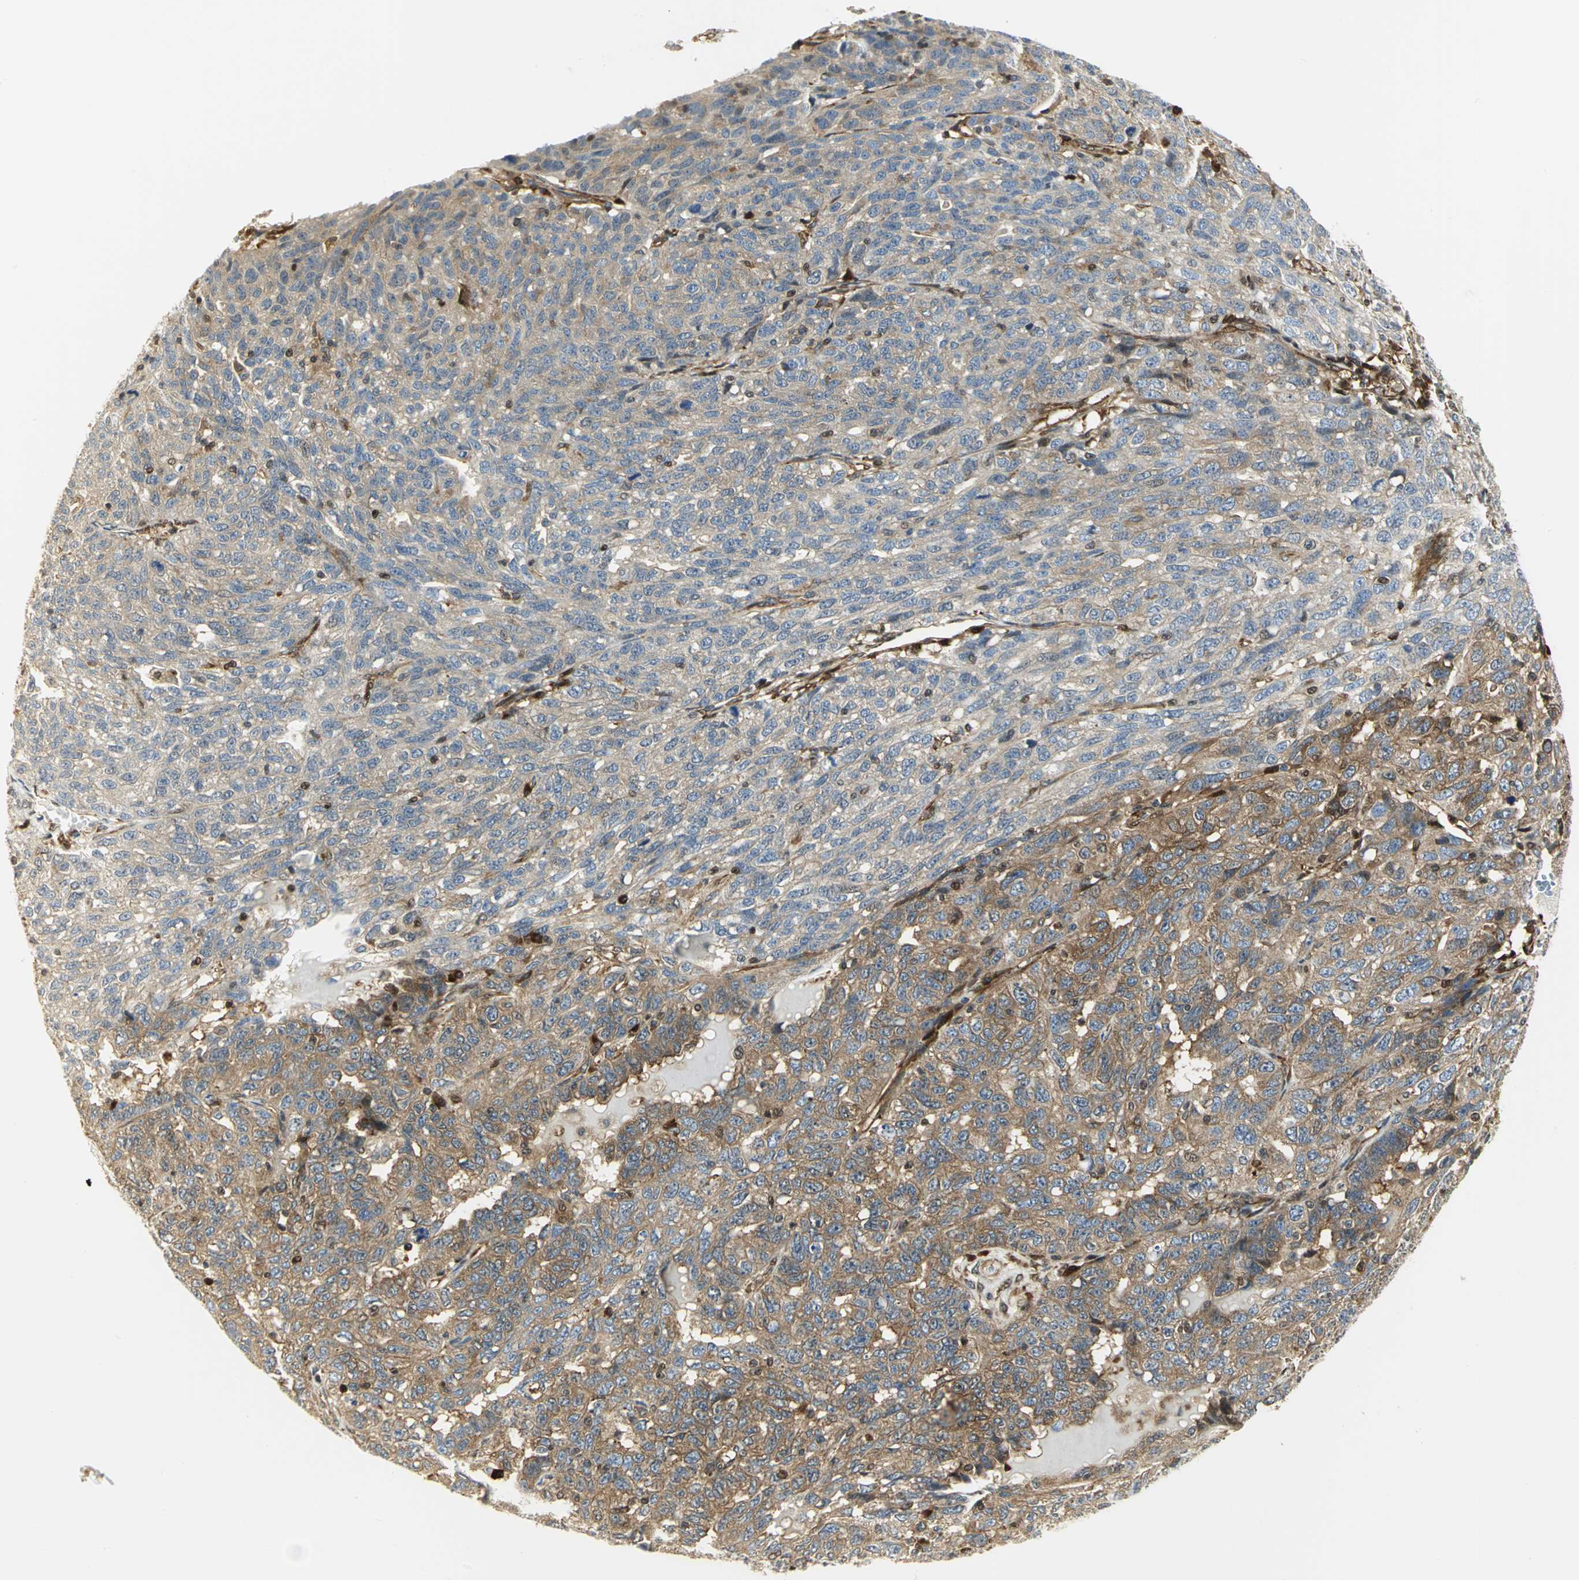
{"staining": {"intensity": "moderate", "quantity": ">75%", "location": "cytoplasmic/membranous"}, "tissue": "ovarian cancer", "cell_type": "Tumor cells", "image_type": "cancer", "snomed": [{"axis": "morphology", "description": "Cystadenocarcinoma, serous, NOS"}, {"axis": "topography", "description": "Ovary"}], "caption": "Ovarian cancer (serous cystadenocarcinoma) was stained to show a protein in brown. There is medium levels of moderate cytoplasmic/membranous staining in about >75% of tumor cells. (DAB (3,3'-diaminobenzidine) IHC, brown staining for protein, blue staining for nuclei).", "gene": "EEA1", "patient": {"sex": "female", "age": 71}}